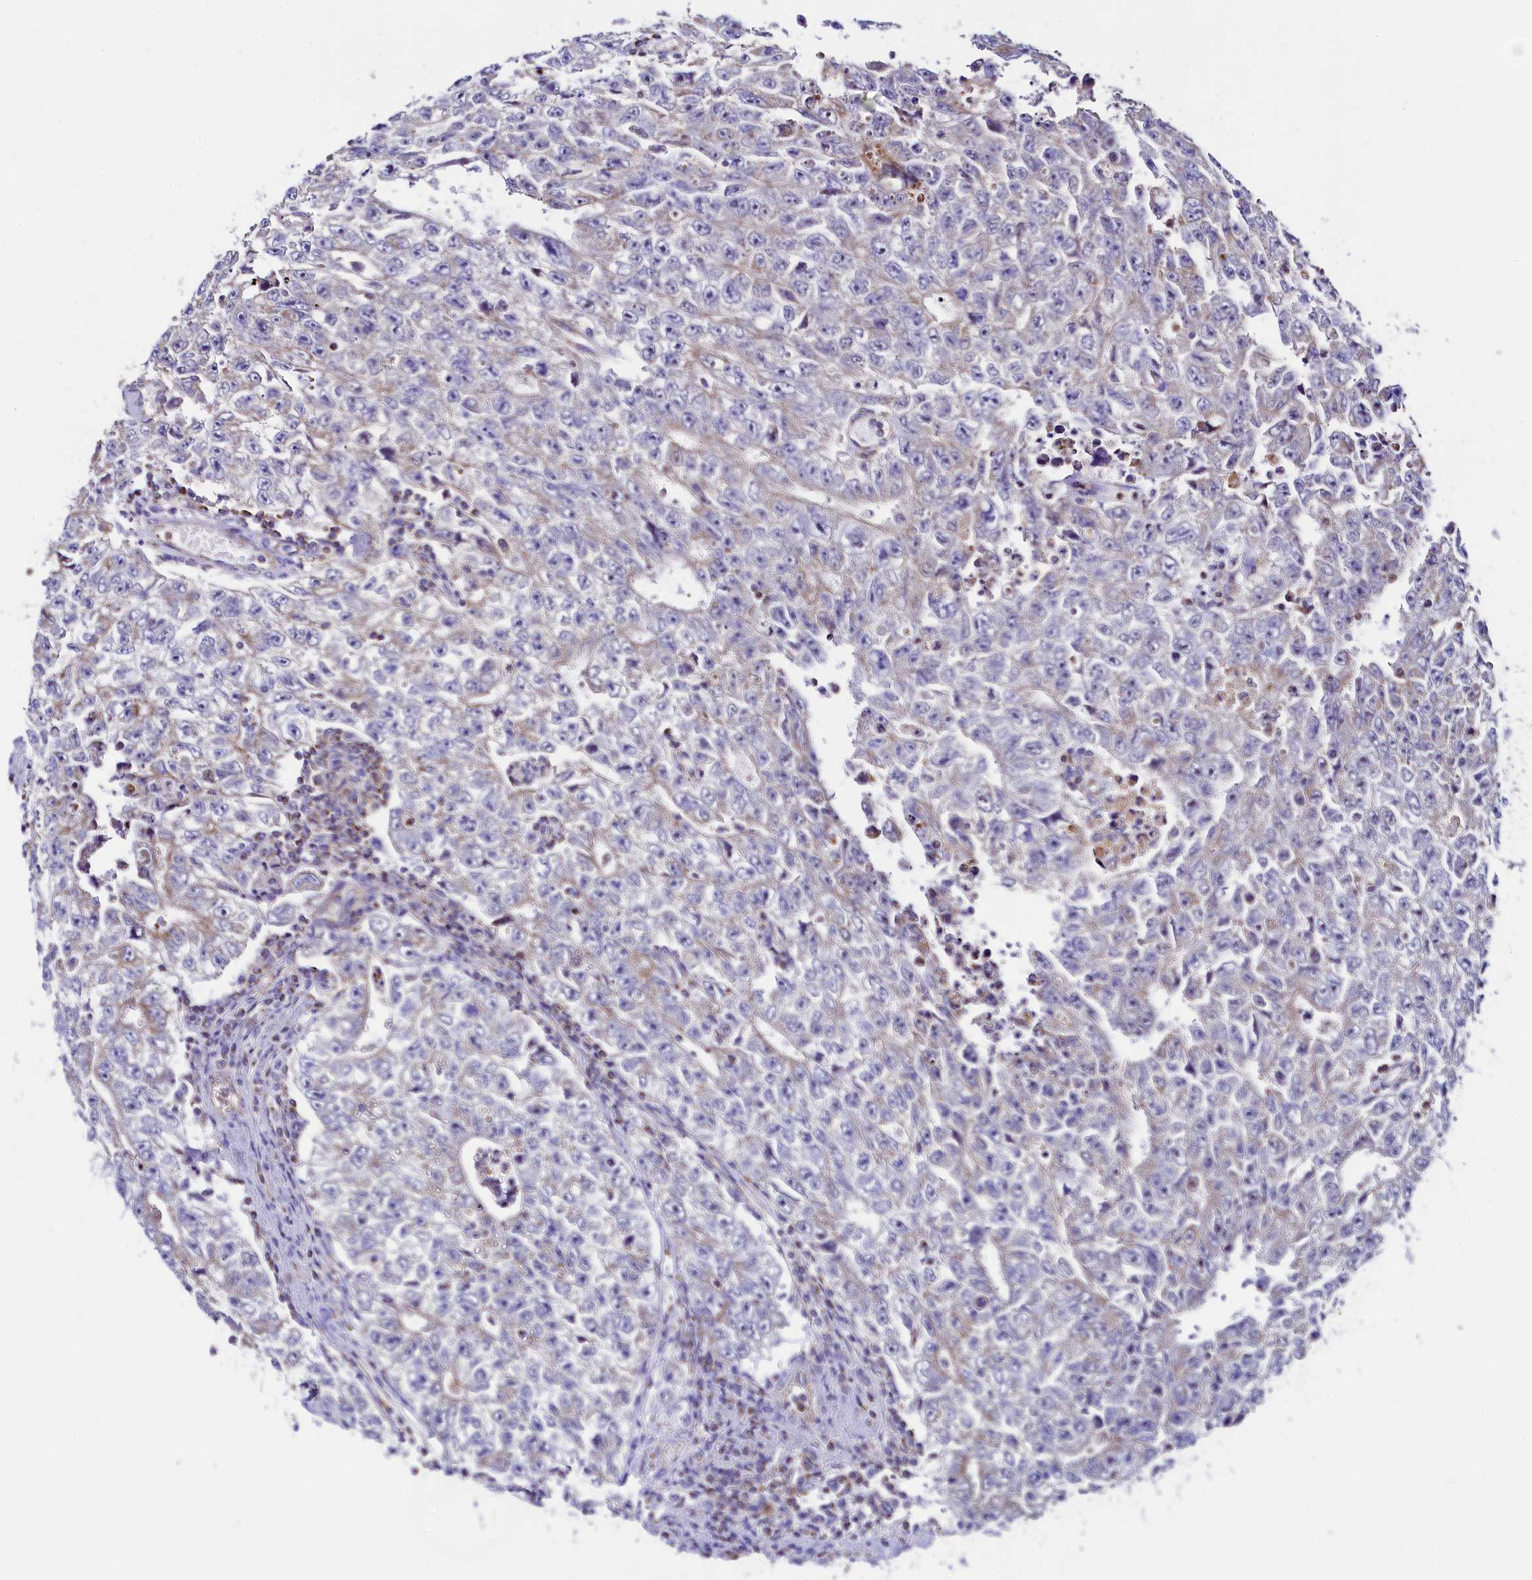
{"staining": {"intensity": "negative", "quantity": "none", "location": "none"}, "tissue": "testis cancer", "cell_type": "Tumor cells", "image_type": "cancer", "snomed": [{"axis": "morphology", "description": "Carcinoma, Embryonal, NOS"}, {"axis": "topography", "description": "Testis"}], "caption": "Histopathology image shows no significant protein expression in tumor cells of testis cancer (embryonal carcinoma).", "gene": "CLYBL", "patient": {"sex": "male", "age": 17}}